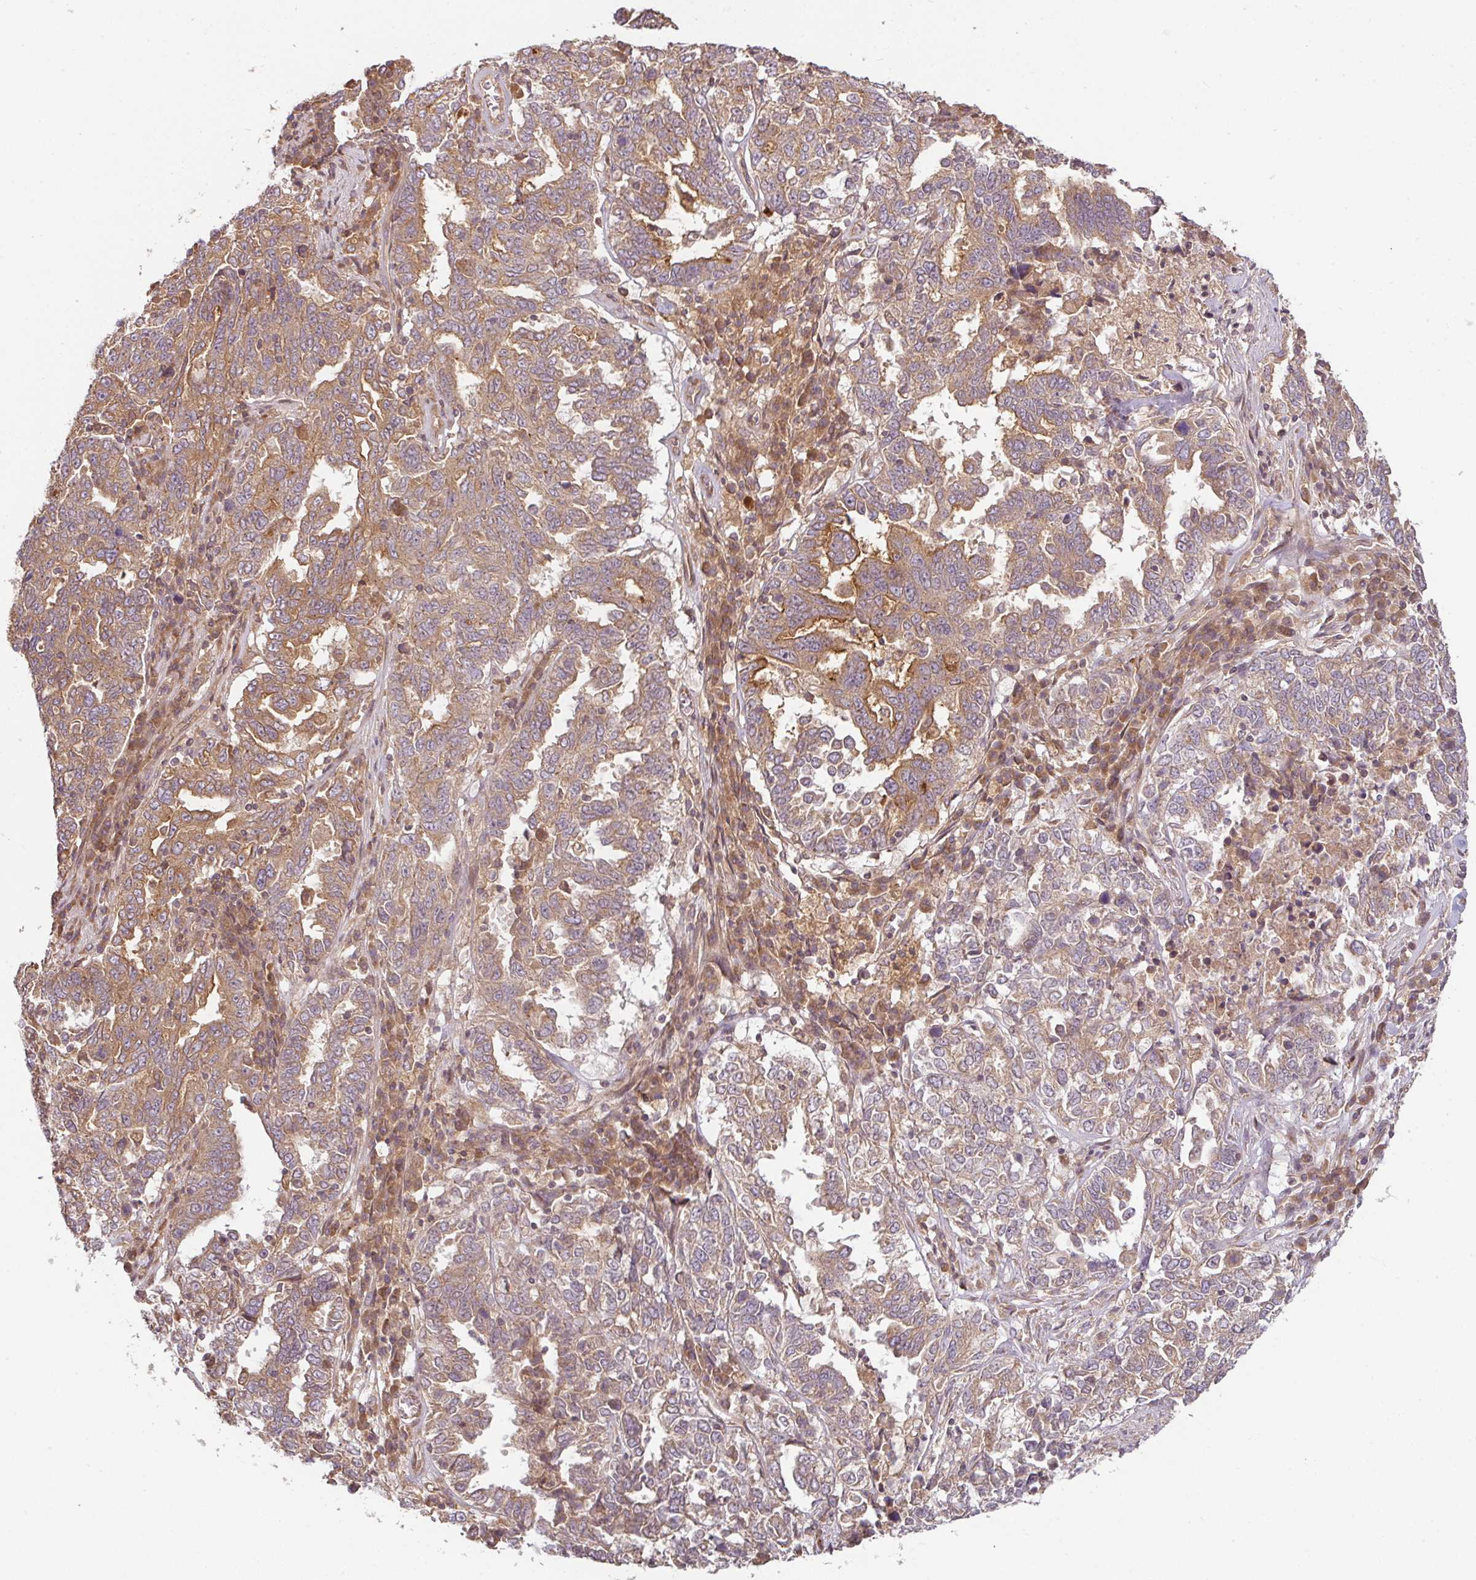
{"staining": {"intensity": "moderate", "quantity": ">75%", "location": "cytoplasmic/membranous"}, "tissue": "ovarian cancer", "cell_type": "Tumor cells", "image_type": "cancer", "snomed": [{"axis": "morphology", "description": "Carcinoma, endometroid"}, {"axis": "topography", "description": "Ovary"}], "caption": "IHC of ovarian cancer (endometroid carcinoma) displays medium levels of moderate cytoplasmic/membranous staining in approximately >75% of tumor cells.", "gene": "RNF31", "patient": {"sex": "female", "age": 62}}